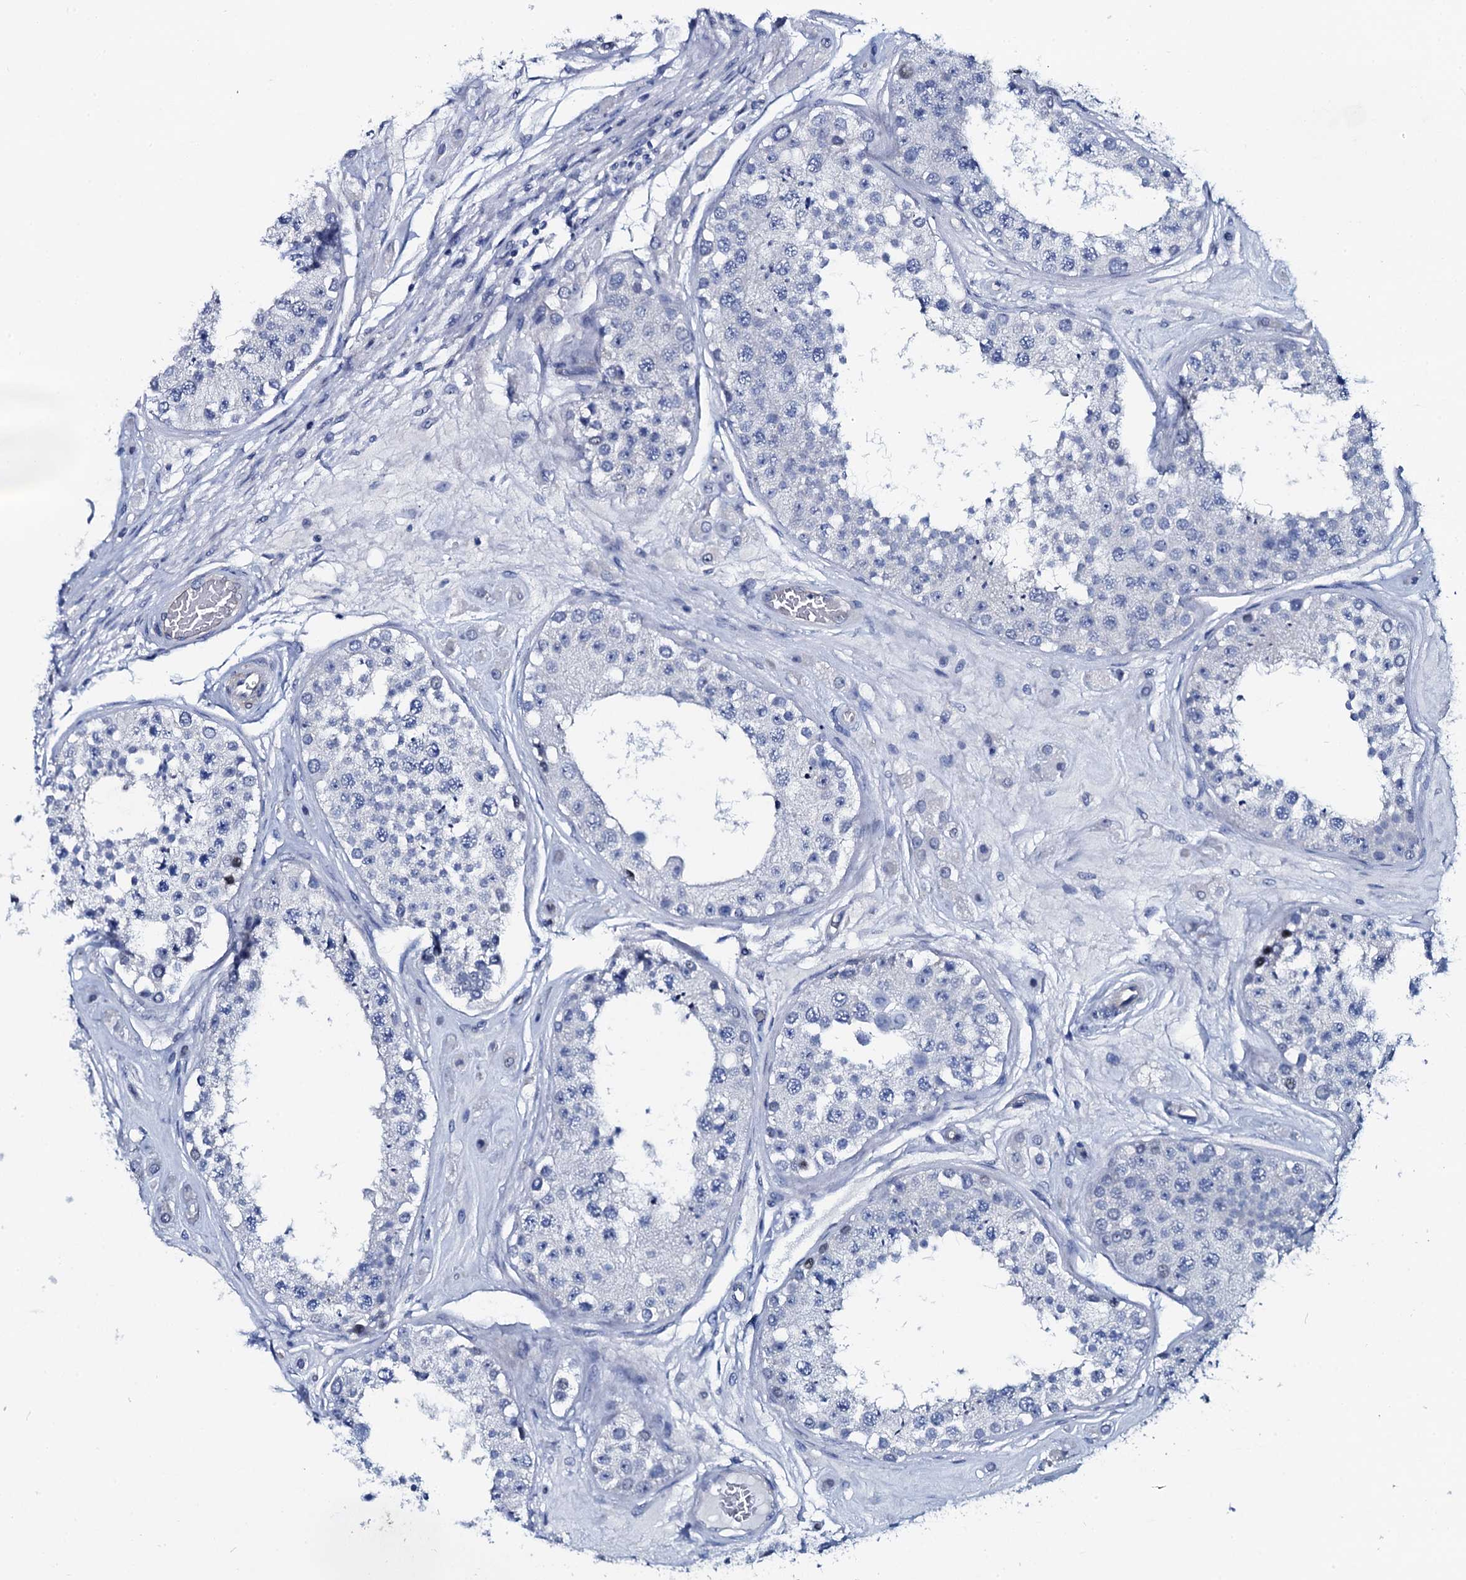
{"staining": {"intensity": "negative", "quantity": "none", "location": "none"}, "tissue": "testis", "cell_type": "Cells in seminiferous ducts", "image_type": "normal", "snomed": [{"axis": "morphology", "description": "Normal tissue, NOS"}, {"axis": "topography", "description": "Testis"}], "caption": "The photomicrograph demonstrates no staining of cells in seminiferous ducts in unremarkable testis.", "gene": "GYS2", "patient": {"sex": "male", "age": 25}}